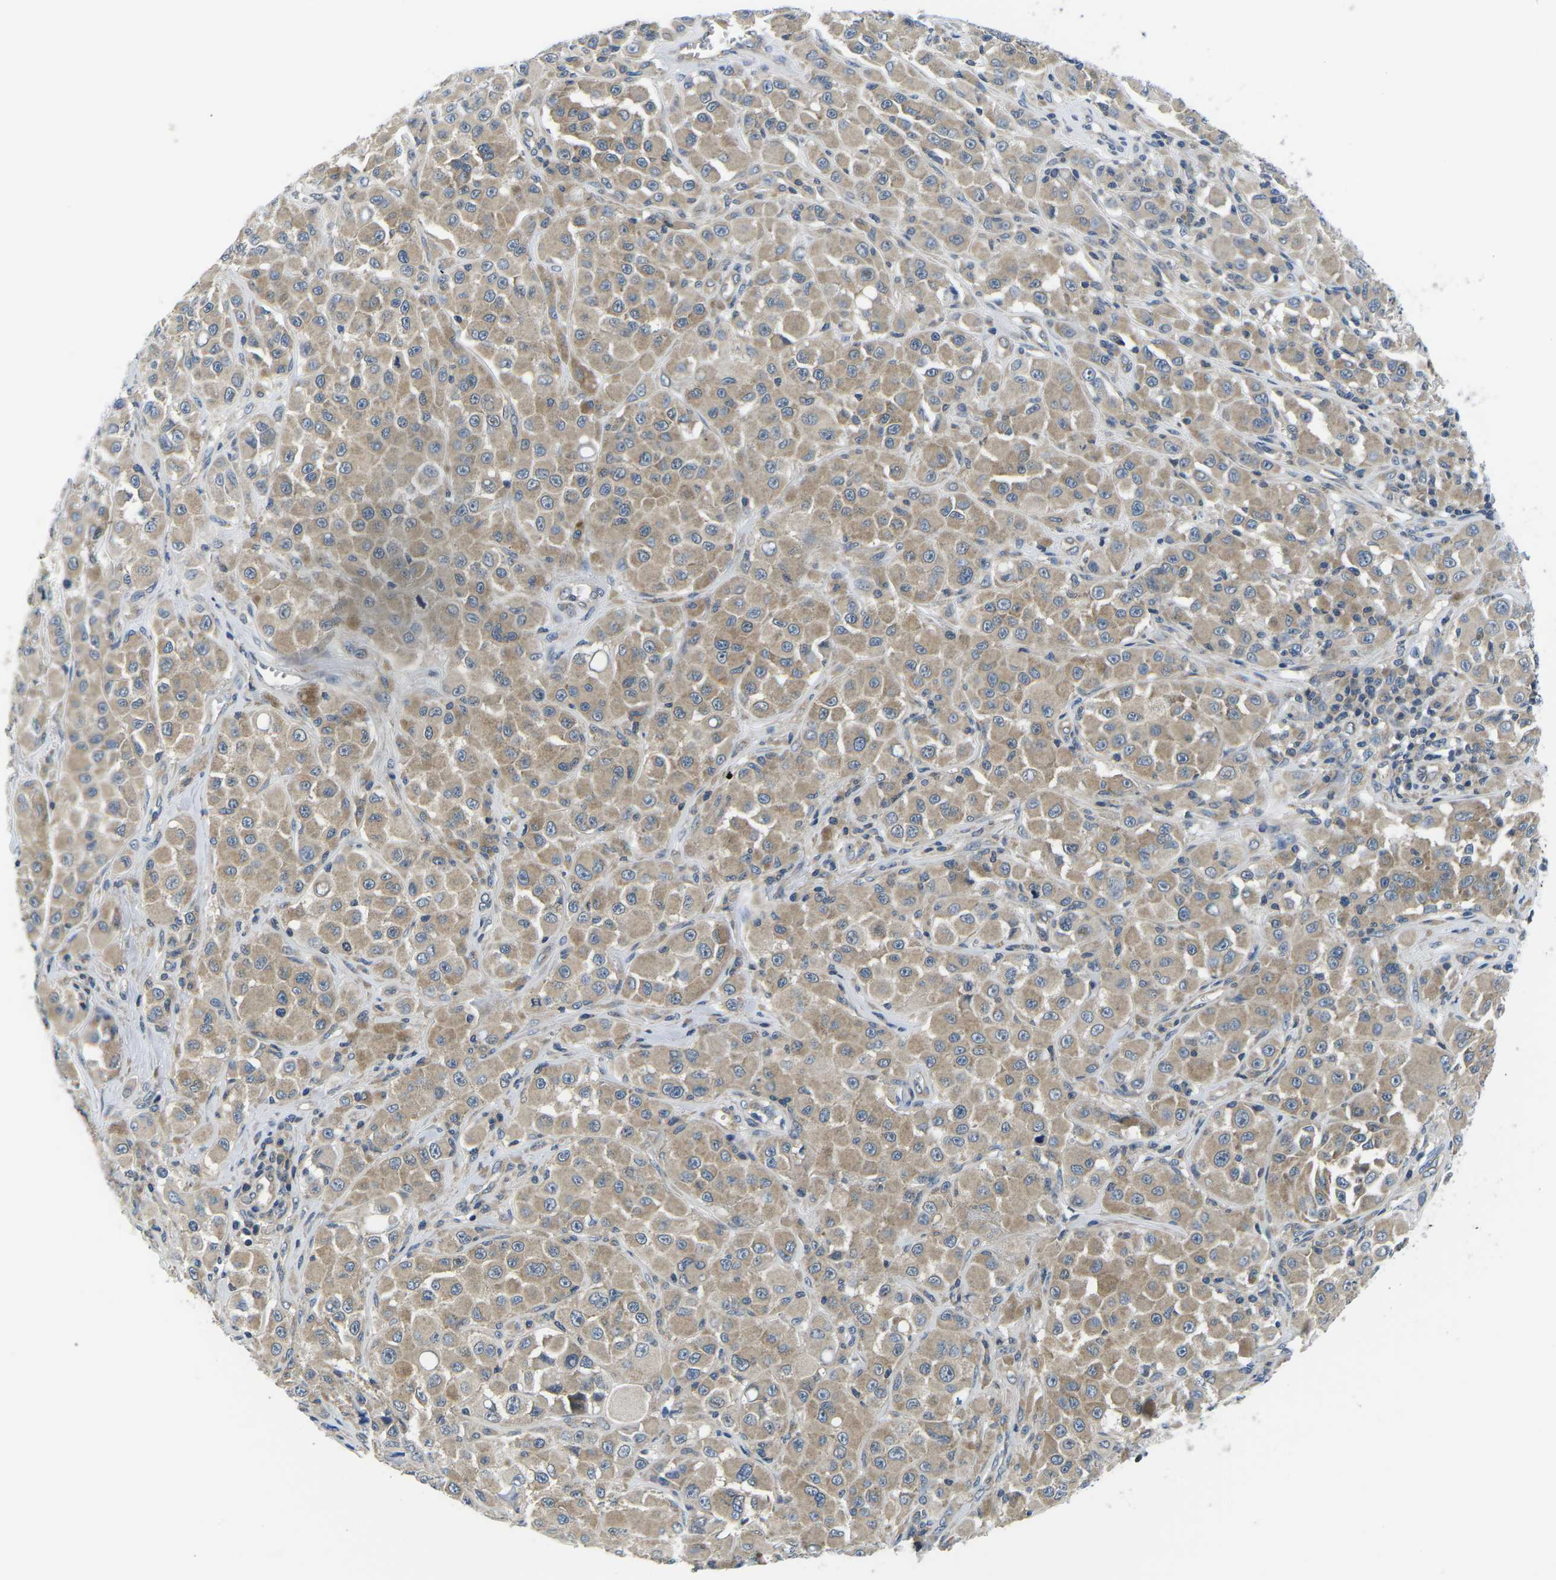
{"staining": {"intensity": "moderate", "quantity": ">75%", "location": "cytoplasmic/membranous"}, "tissue": "melanoma", "cell_type": "Tumor cells", "image_type": "cancer", "snomed": [{"axis": "morphology", "description": "Malignant melanoma, NOS"}, {"axis": "topography", "description": "Skin"}], "caption": "Immunohistochemistry image of neoplastic tissue: melanoma stained using immunohistochemistry shows medium levels of moderate protein expression localized specifically in the cytoplasmic/membranous of tumor cells, appearing as a cytoplasmic/membranous brown color.", "gene": "GSK3B", "patient": {"sex": "male", "age": 84}}